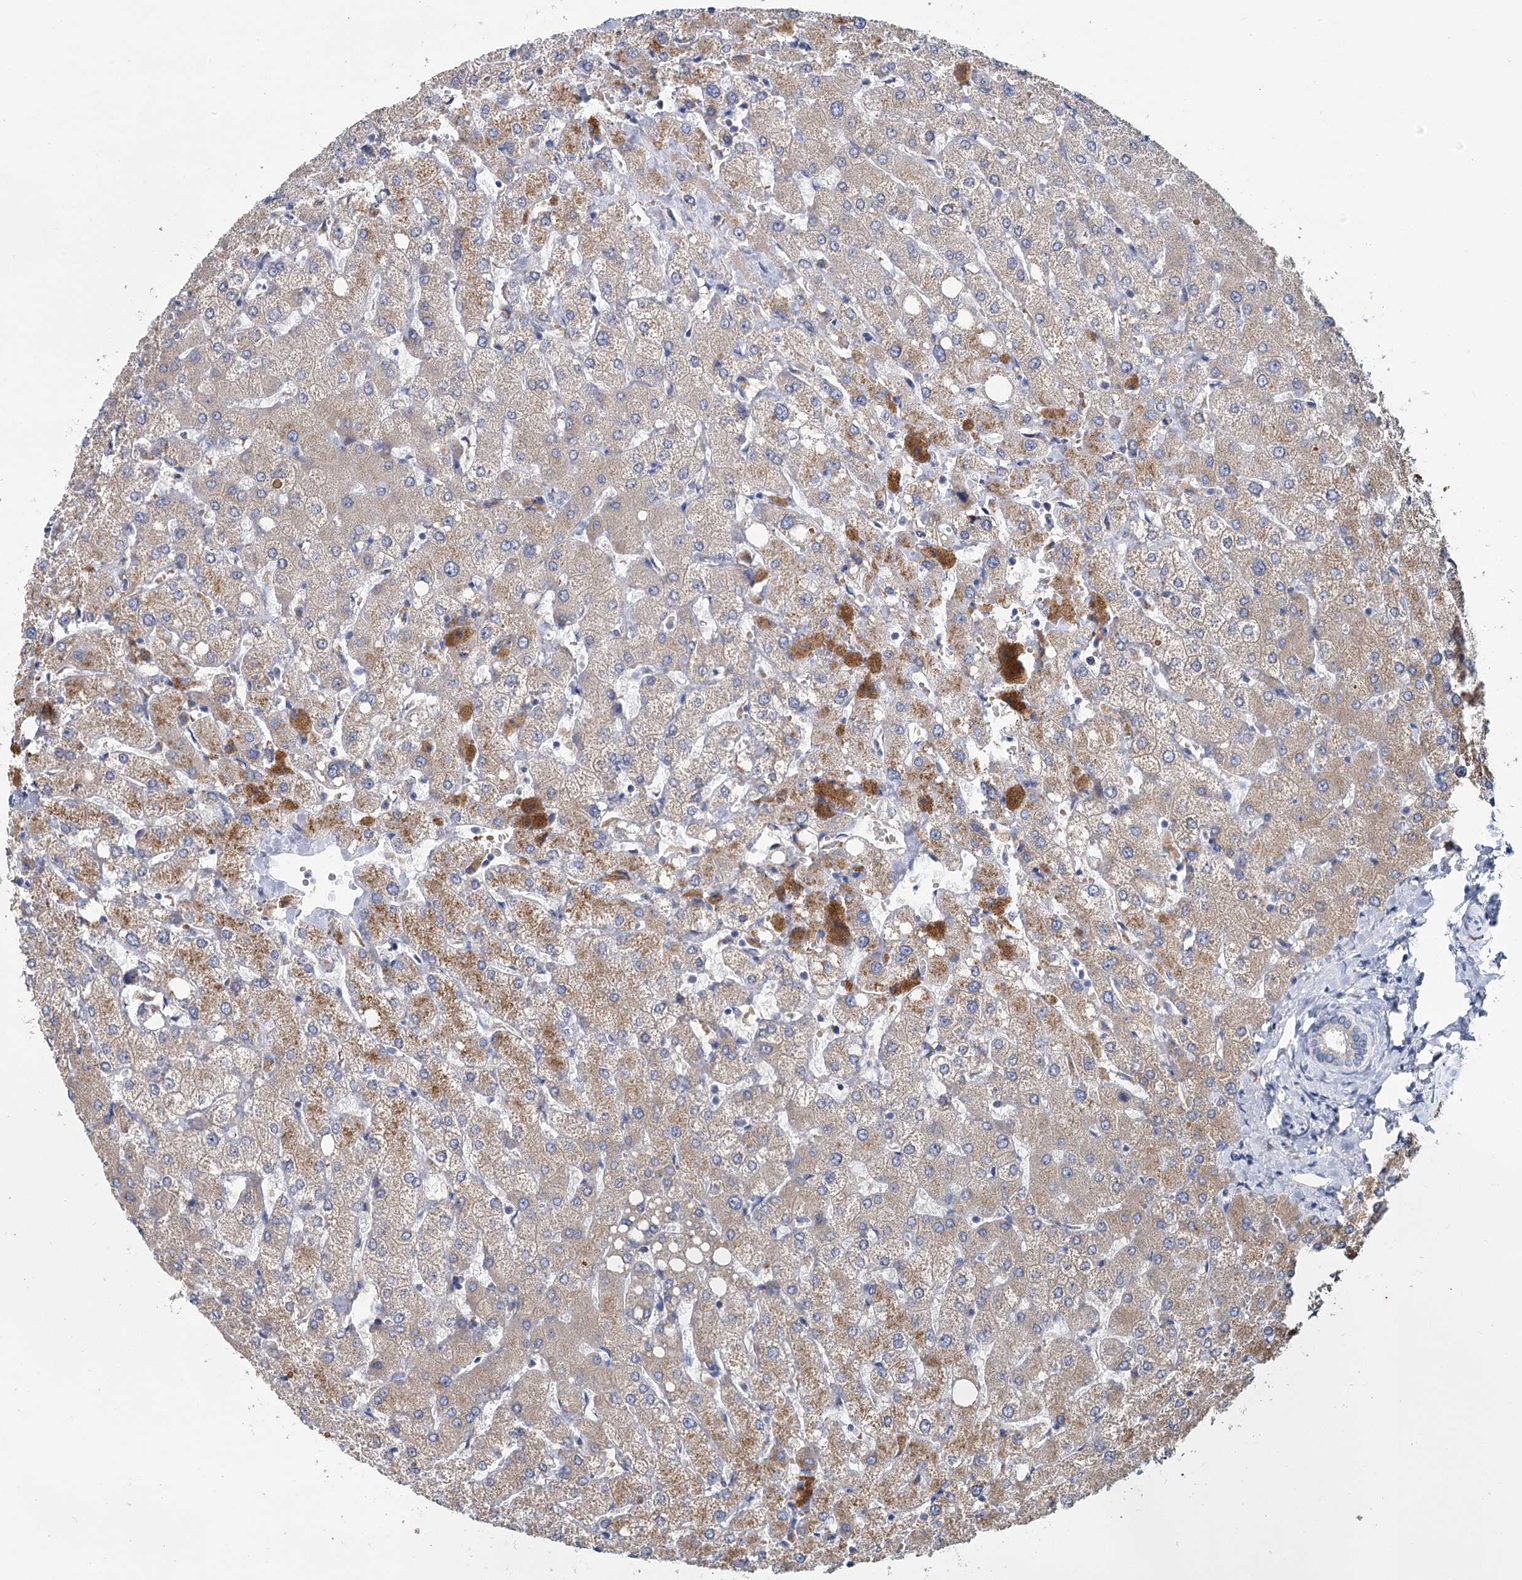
{"staining": {"intensity": "negative", "quantity": "none", "location": "none"}, "tissue": "liver", "cell_type": "Cholangiocytes", "image_type": "normal", "snomed": [{"axis": "morphology", "description": "Normal tissue, NOS"}, {"axis": "topography", "description": "Liver"}], "caption": "An IHC micrograph of normal liver is shown. There is no staining in cholangiocytes of liver. (Brightfield microscopy of DAB IHC at high magnification).", "gene": "ANKRD16", "patient": {"sex": "female", "age": 54}}